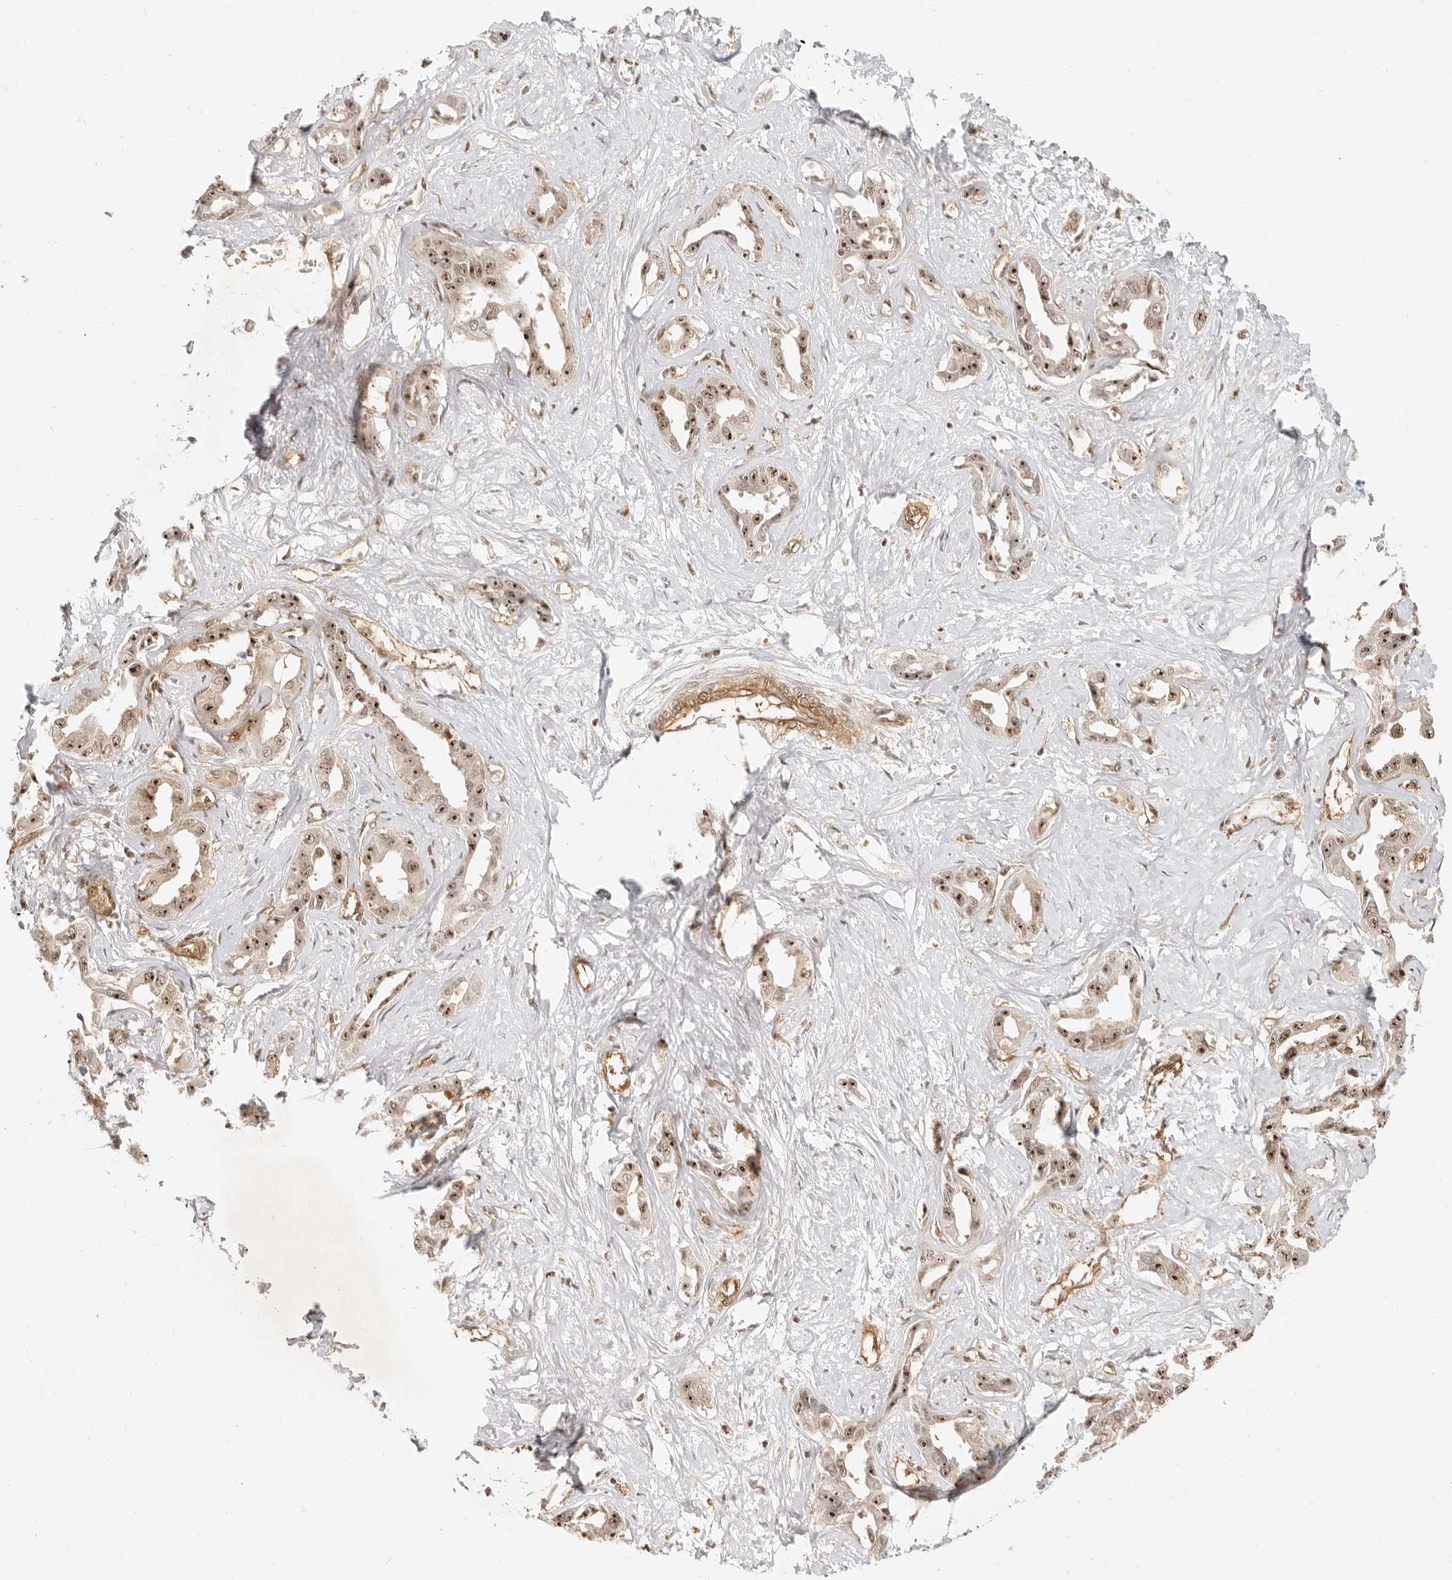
{"staining": {"intensity": "strong", "quantity": ">75%", "location": "nuclear"}, "tissue": "liver cancer", "cell_type": "Tumor cells", "image_type": "cancer", "snomed": [{"axis": "morphology", "description": "Cholangiocarcinoma"}, {"axis": "topography", "description": "Liver"}], "caption": "High-power microscopy captured an immunohistochemistry image of liver cancer, revealing strong nuclear positivity in about >75% of tumor cells. Nuclei are stained in blue.", "gene": "BAP1", "patient": {"sex": "male", "age": 59}}